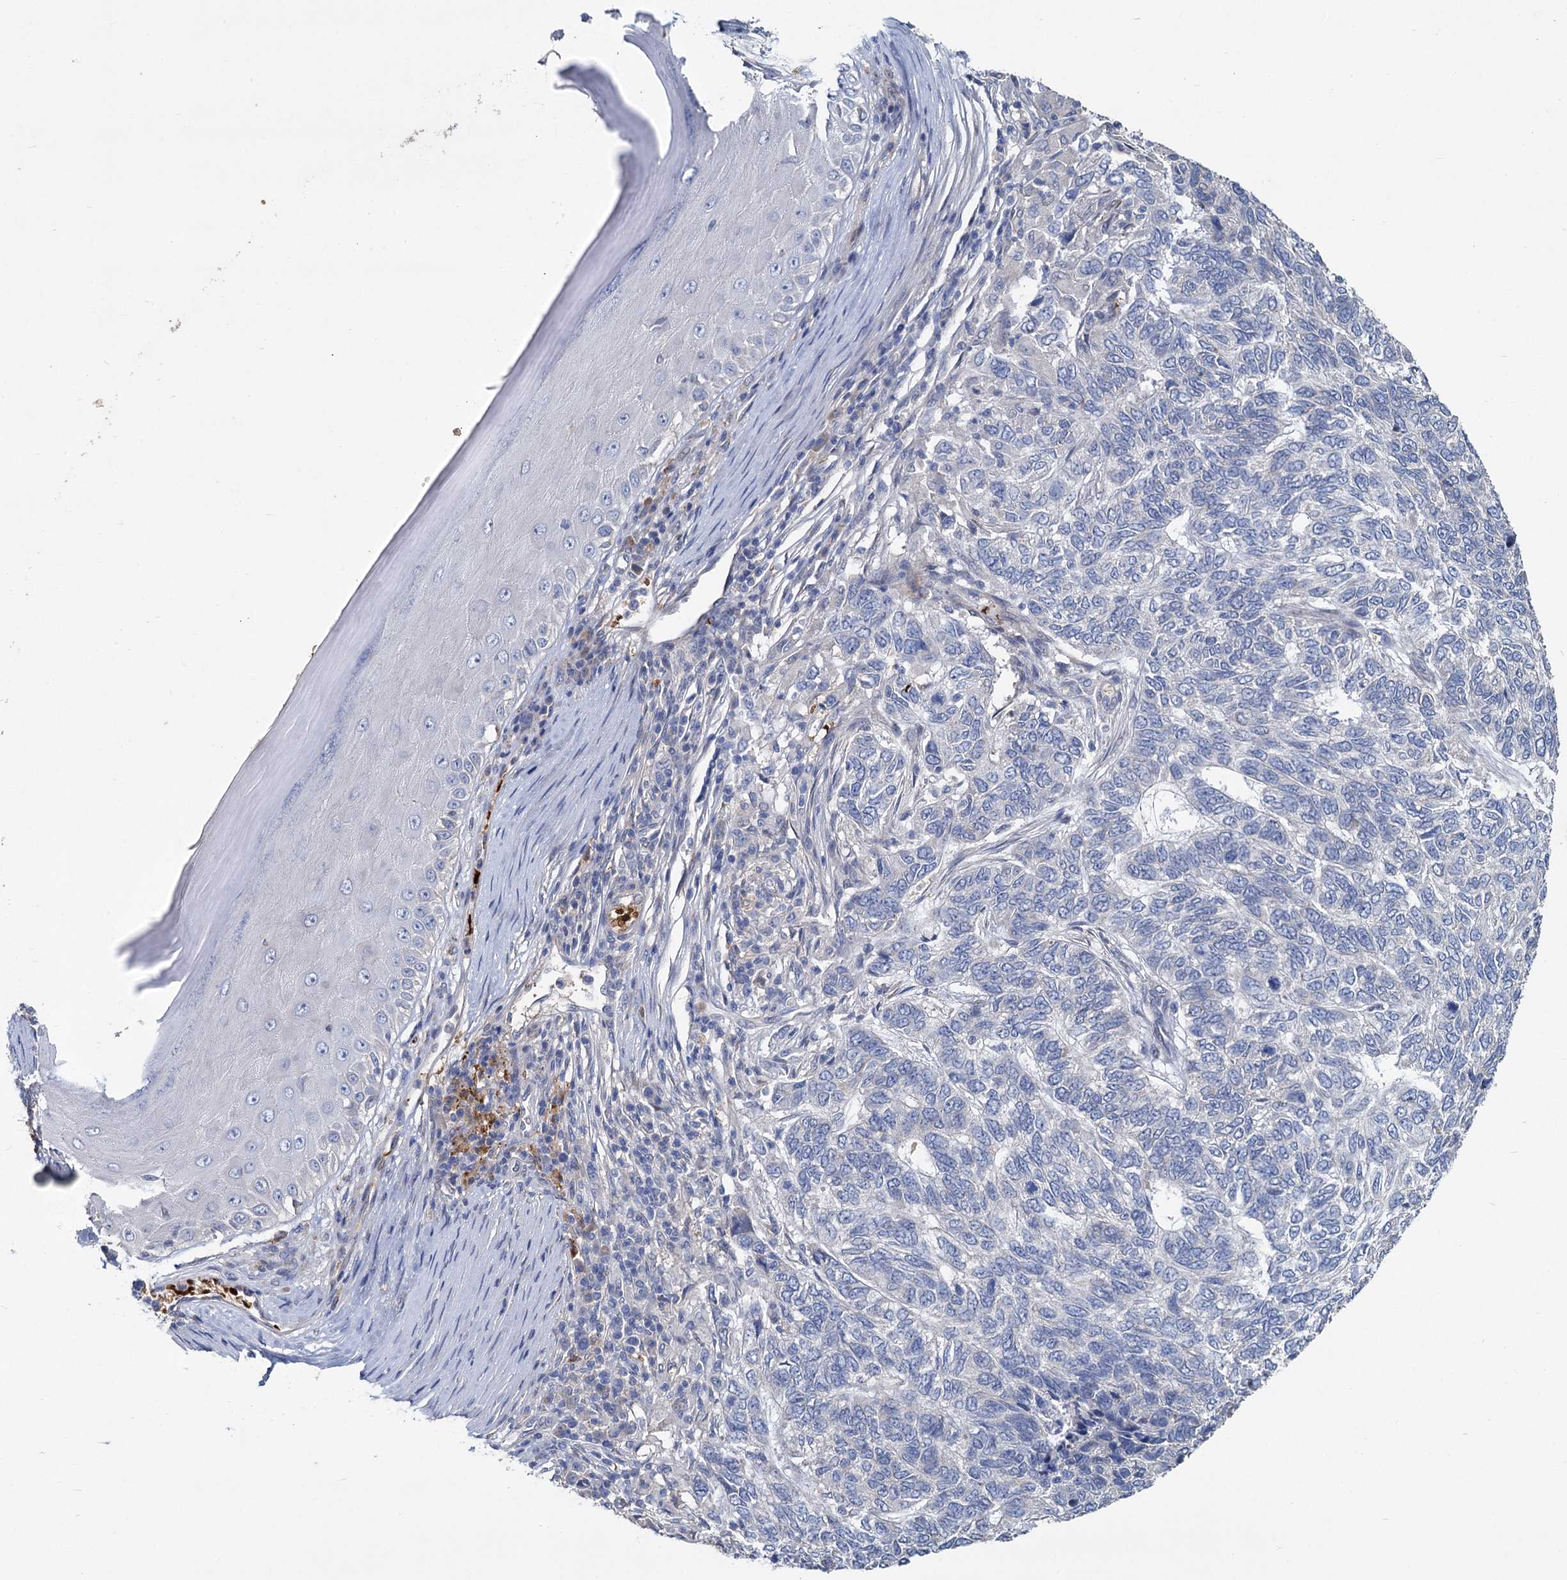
{"staining": {"intensity": "negative", "quantity": "none", "location": "none"}, "tissue": "skin cancer", "cell_type": "Tumor cells", "image_type": "cancer", "snomed": [{"axis": "morphology", "description": "Basal cell carcinoma"}, {"axis": "topography", "description": "Skin"}], "caption": "Tumor cells are negative for protein expression in human skin cancer.", "gene": "TCTN2", "patient": {"sex": "female", "age": 65}}